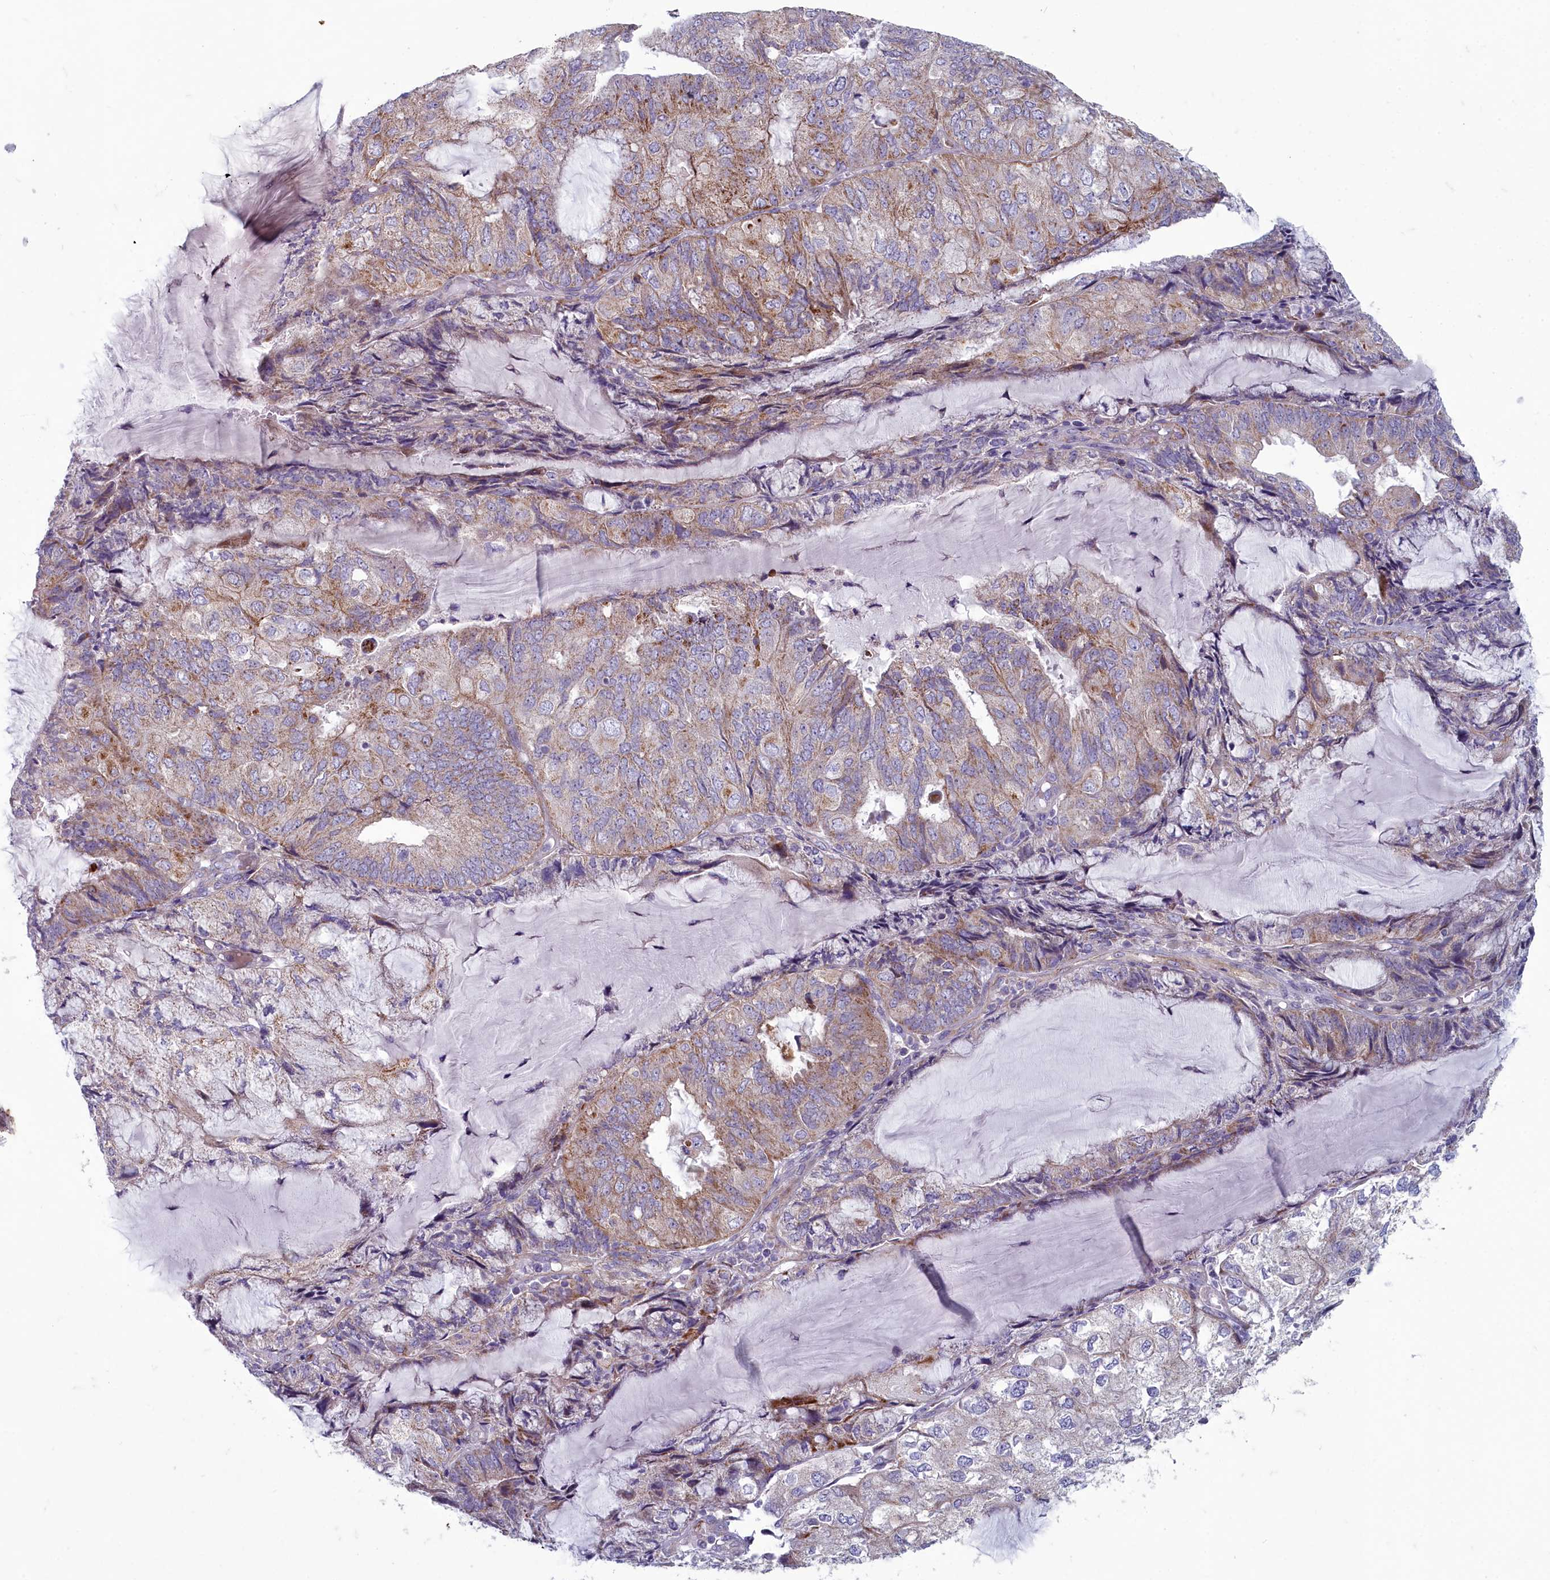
{"staining": {"intensity": "moderate", "quantity": "25%-75%", "location": "cytoplasmic/membranous"}, "tissue": "endometrial cancer", "cell_type": "Tumor cells", "image_type": "cancer", "snomed": [{"axis": "morphology", "description": "Adenocarcinoma, NOS"}, {"axis": "topography", "description": "Endometrium"}], "caption": "Endometrial cancer (adenocarcinoma) tissue reveals moderate cytoplasmic/membranous expression in about 25%-75% of tumor cells, visualized by immunohistochemistry.", "gene": "INSYN2A", "patient": {"sex": "female", "age": 81}}